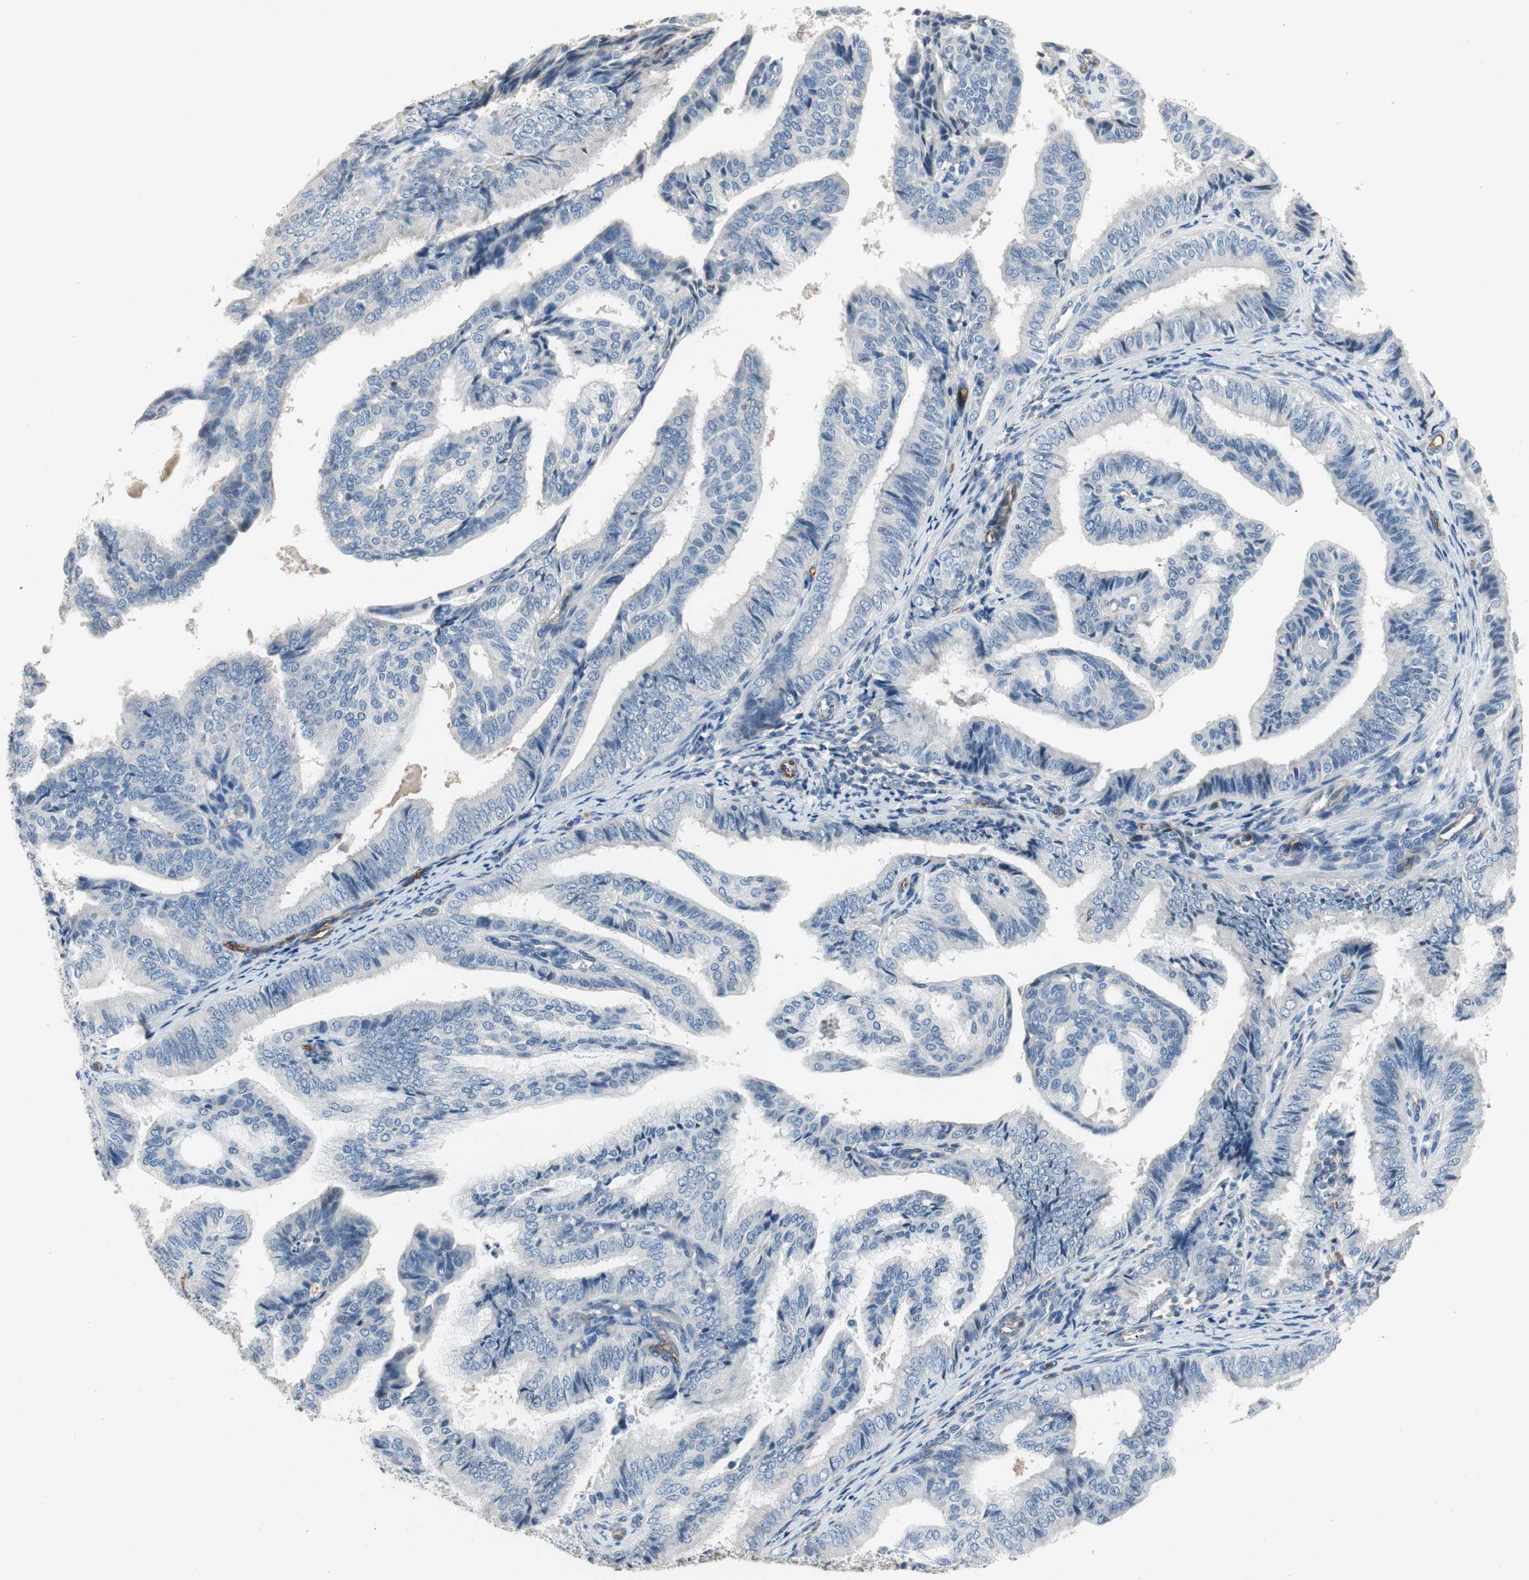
{"staining": {"intensity": "negative", "quantity": "none", "location": "none"}, "tissue": "endometrial cancer", "cell_type": "Tumor cells", "image_type": "cancer", "snomed": [{"axis": "morphology", "description": "Adenocarcinoma, NOS"}, {"axis": "topography", "description": "Endometrium"}], "caption": "The immunohistochemistry micrograph has no significant expression in tumor cells of endometrial adenocarcinoma tissue.", "gene": "ALPL", "patient": {"sex": "female", "age": 58}}